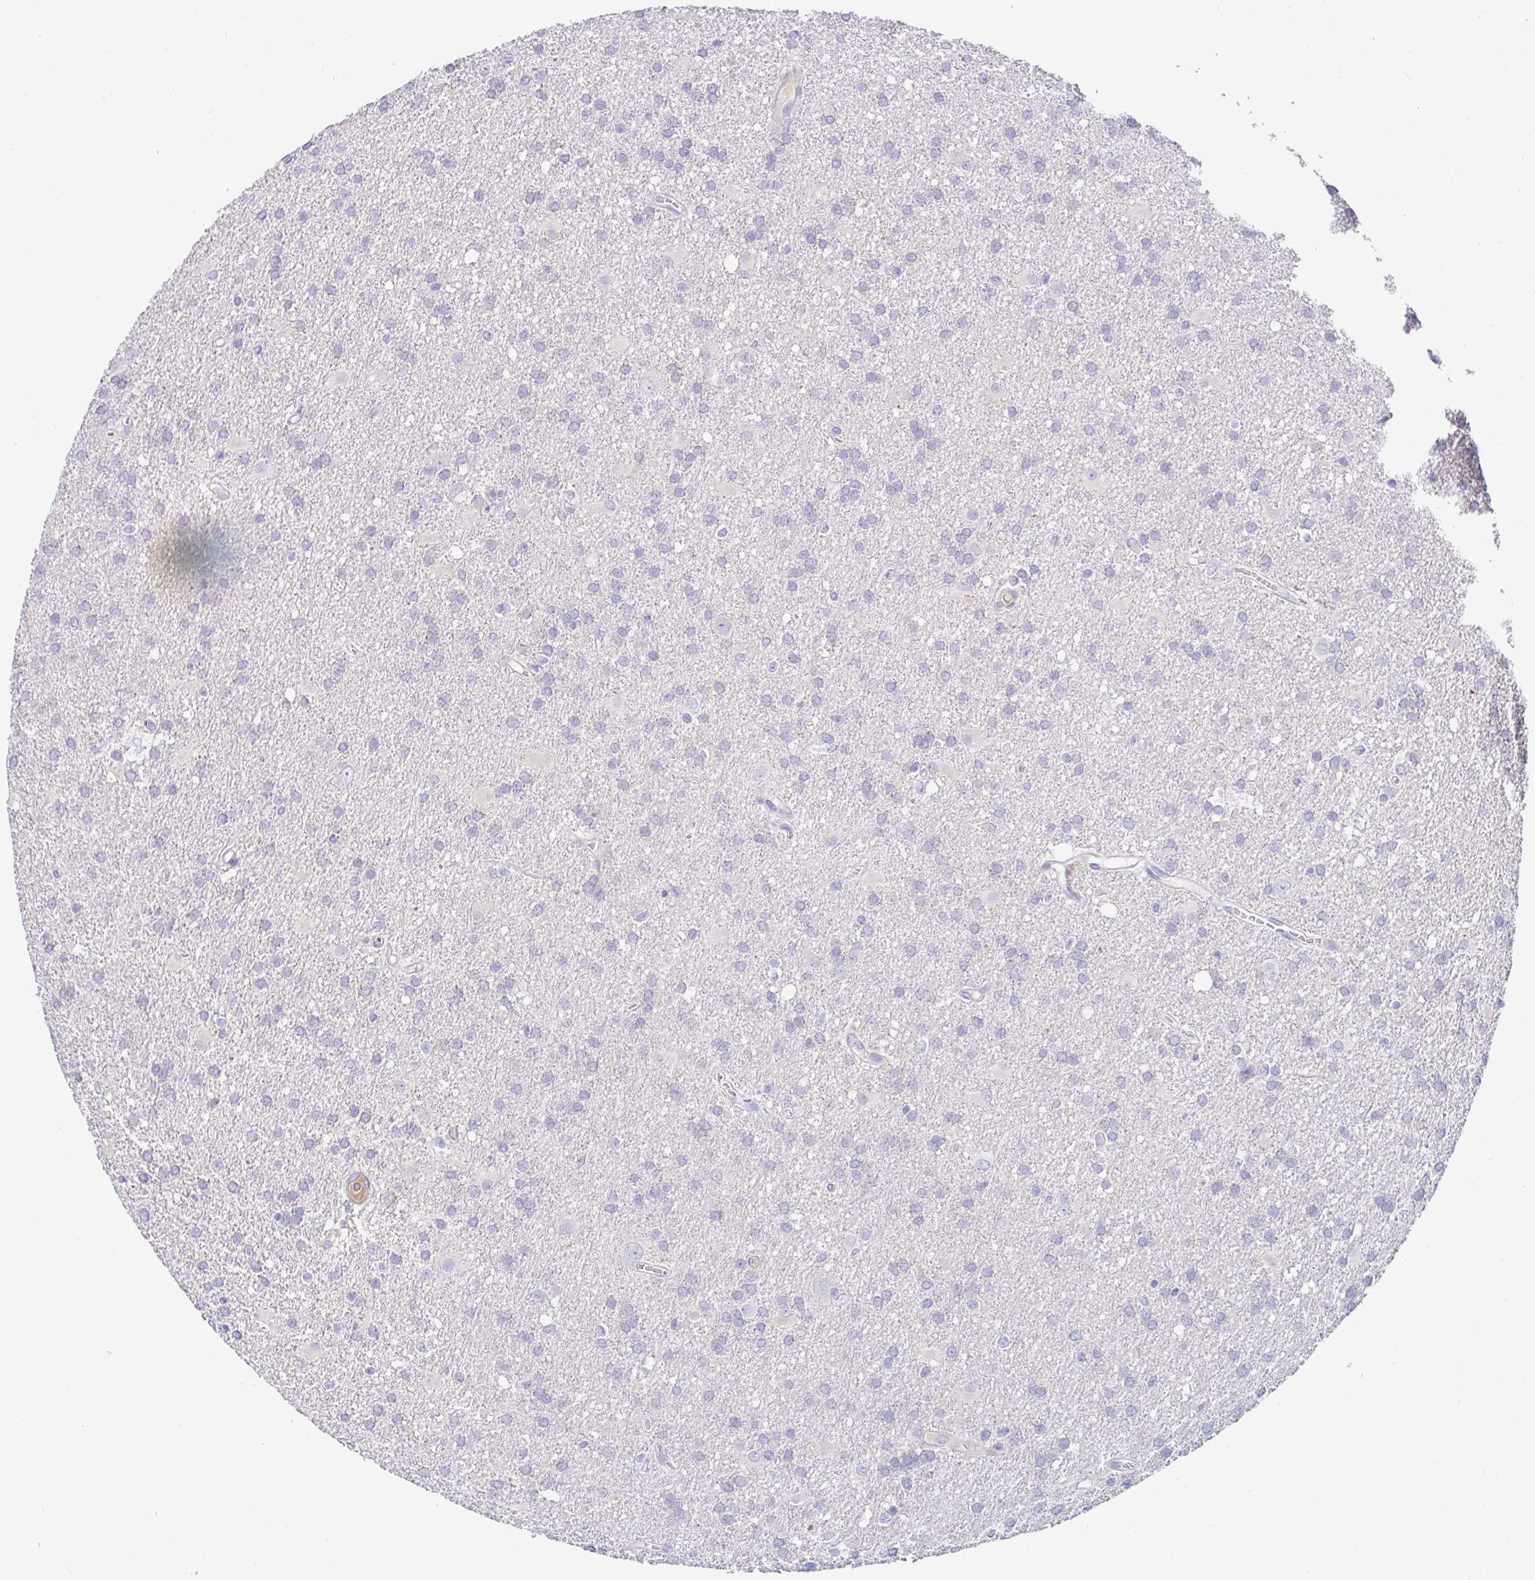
{"staining": {"intensity": "negative", "quantity": "none", "location": "none"}, "tissue": "glioma", "cell_type": "Tumor cells", "image_type": "cancer", "snomed": [{"axis": "morphology", "description": "Glioma, malignant, Low grade"}, {"axis": "topography", "description": "Brain"}], "caption": "Tumor cells show no significant staining in glioma. Brightfield microscopy of immunohistochemistry (IHC) stained with DAB (3,3'-diaminobenzidine) (brown) and hematoxylin (blue), captured at high magnification.", "gene": "C4orf17", "patient": {"sex": "male", "age": 66}}